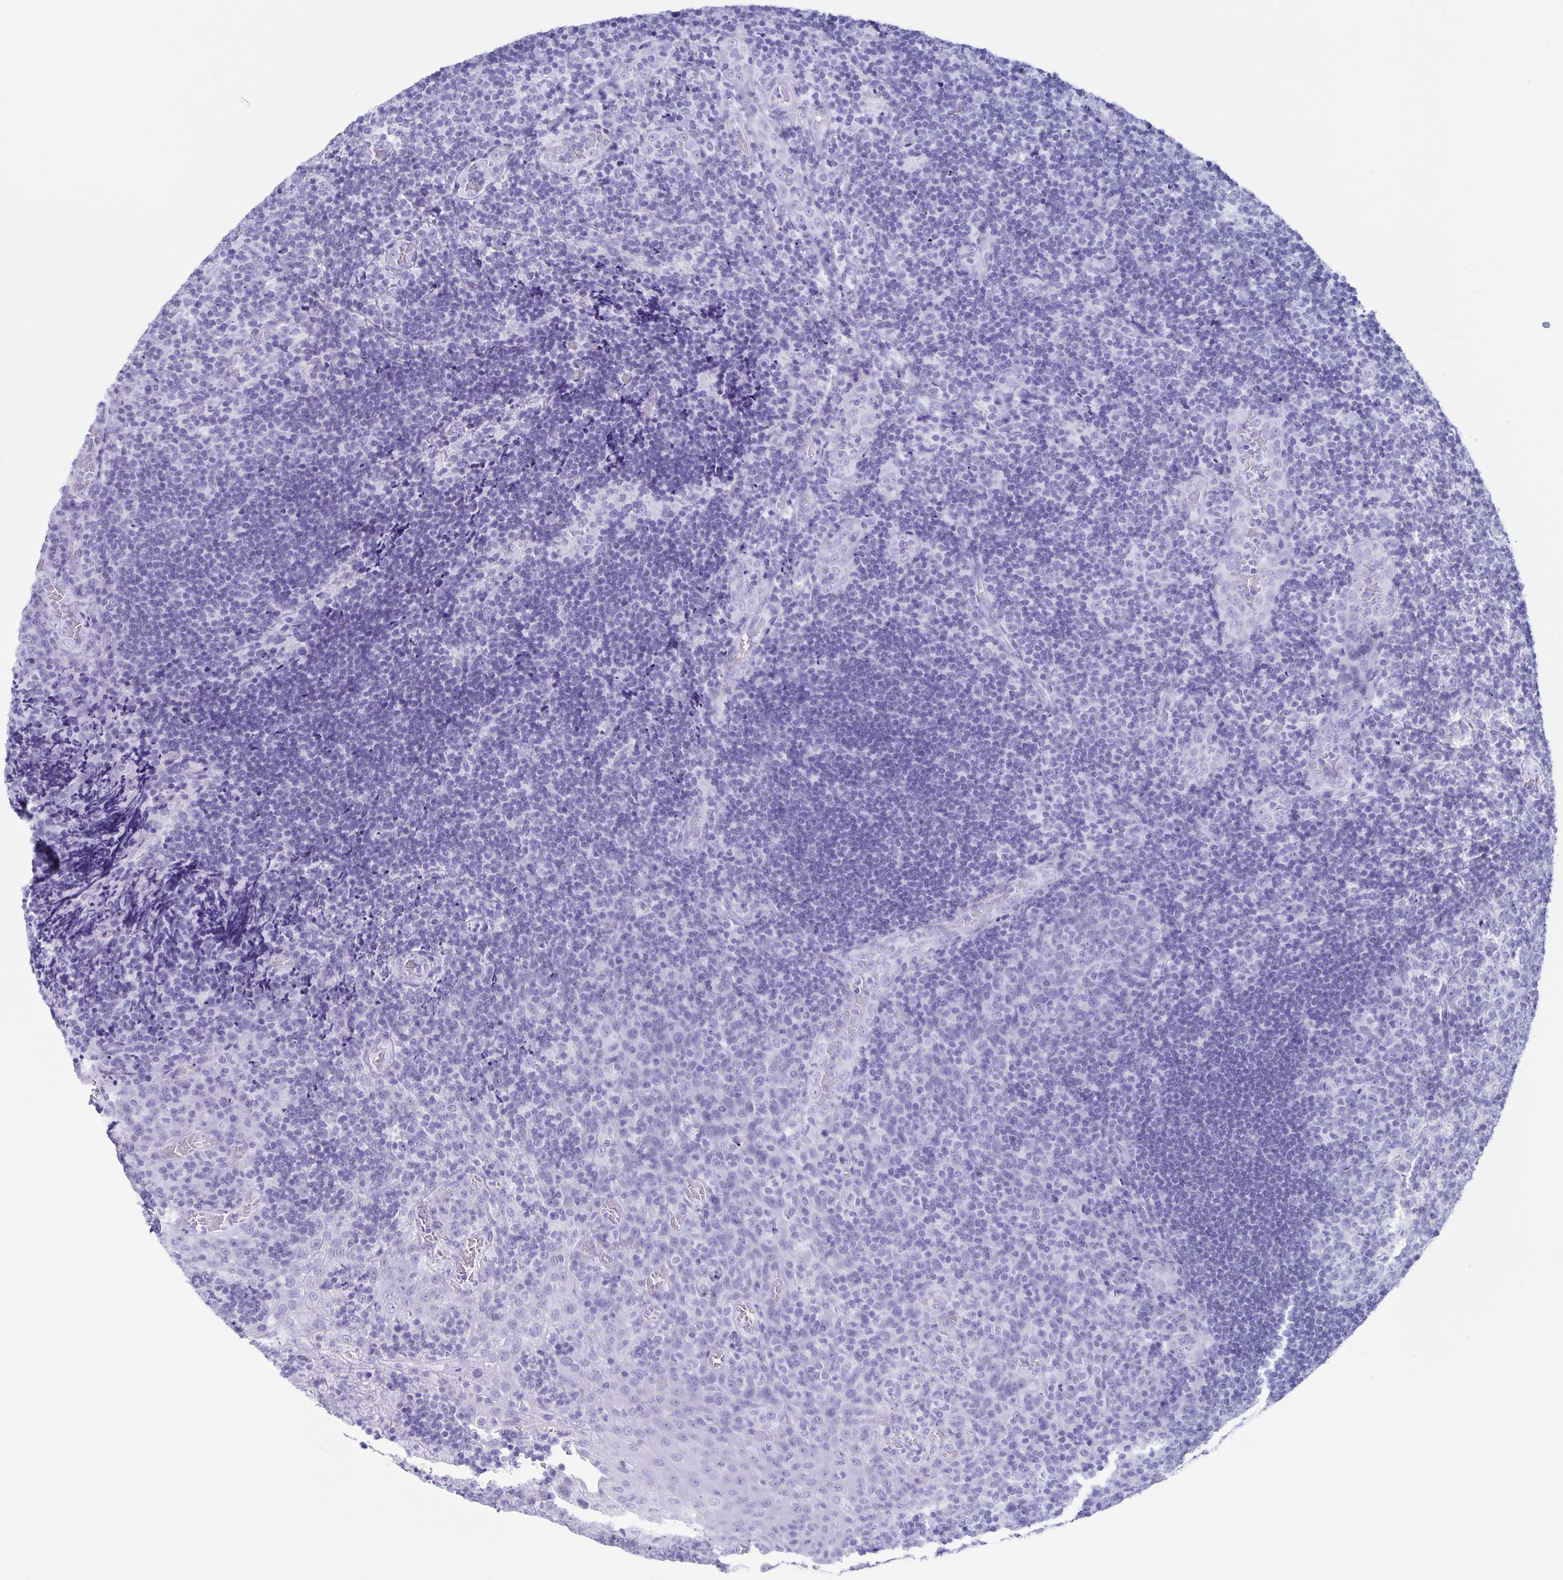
{"staining": {"intensity": "negative", "quantity": "none", "location": "none"}, "tissue": "tonsil", "cell_type": "Germinal center cells", "image_type": "normal", "snomed": [{"axis": "morphology", "description": "Normal tissue, NOS"}, {"axis": "topography", "description": "Tonsil"}], "caption": "The image demonstrates no significant staining in germinal center cells of tonsil. Nuclei are stained in blue.", "gene": "AQP4", "patient": {"sex": "male", "age": 17}}